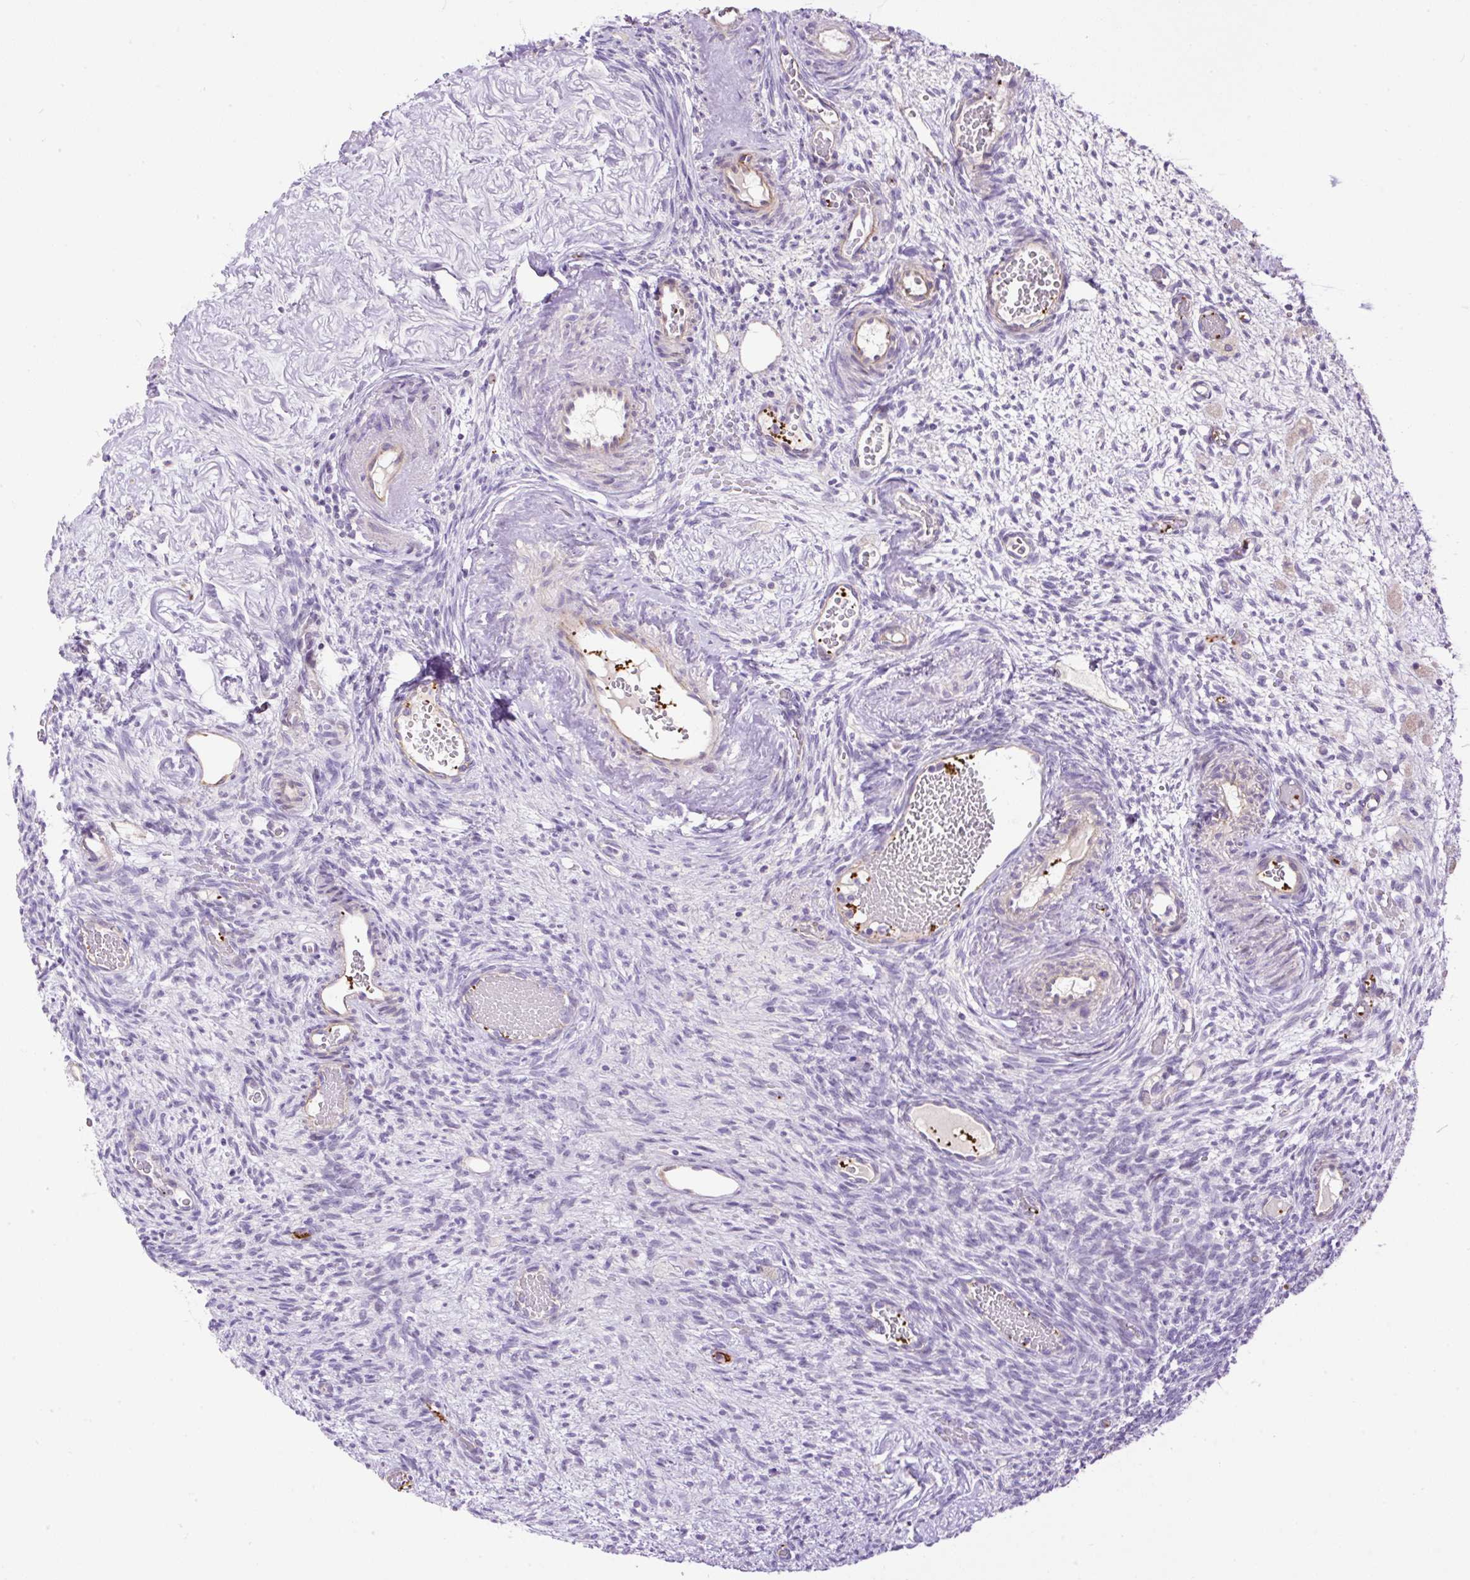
{"staining": {"intensity": "negative", "quantity": "none", "location": "none"}, "tissue": "ovary", "cell_type": "Follicle cells", "image_type": "normal", "snomed": [{"axis": "morphology", "description": "Normal tissue, NOS"}, {"axis": "topography", "description": "Ovary"}], "caption": "This micrograph is of normal ovary stained with immunohistochemistry (IHC) to label a protein in brown with the nuclei are counter-stained blue. There is no positivity in follicle cells.", "gene": "MAGEB16", "patient": {"sex": "female", "age": 67}}